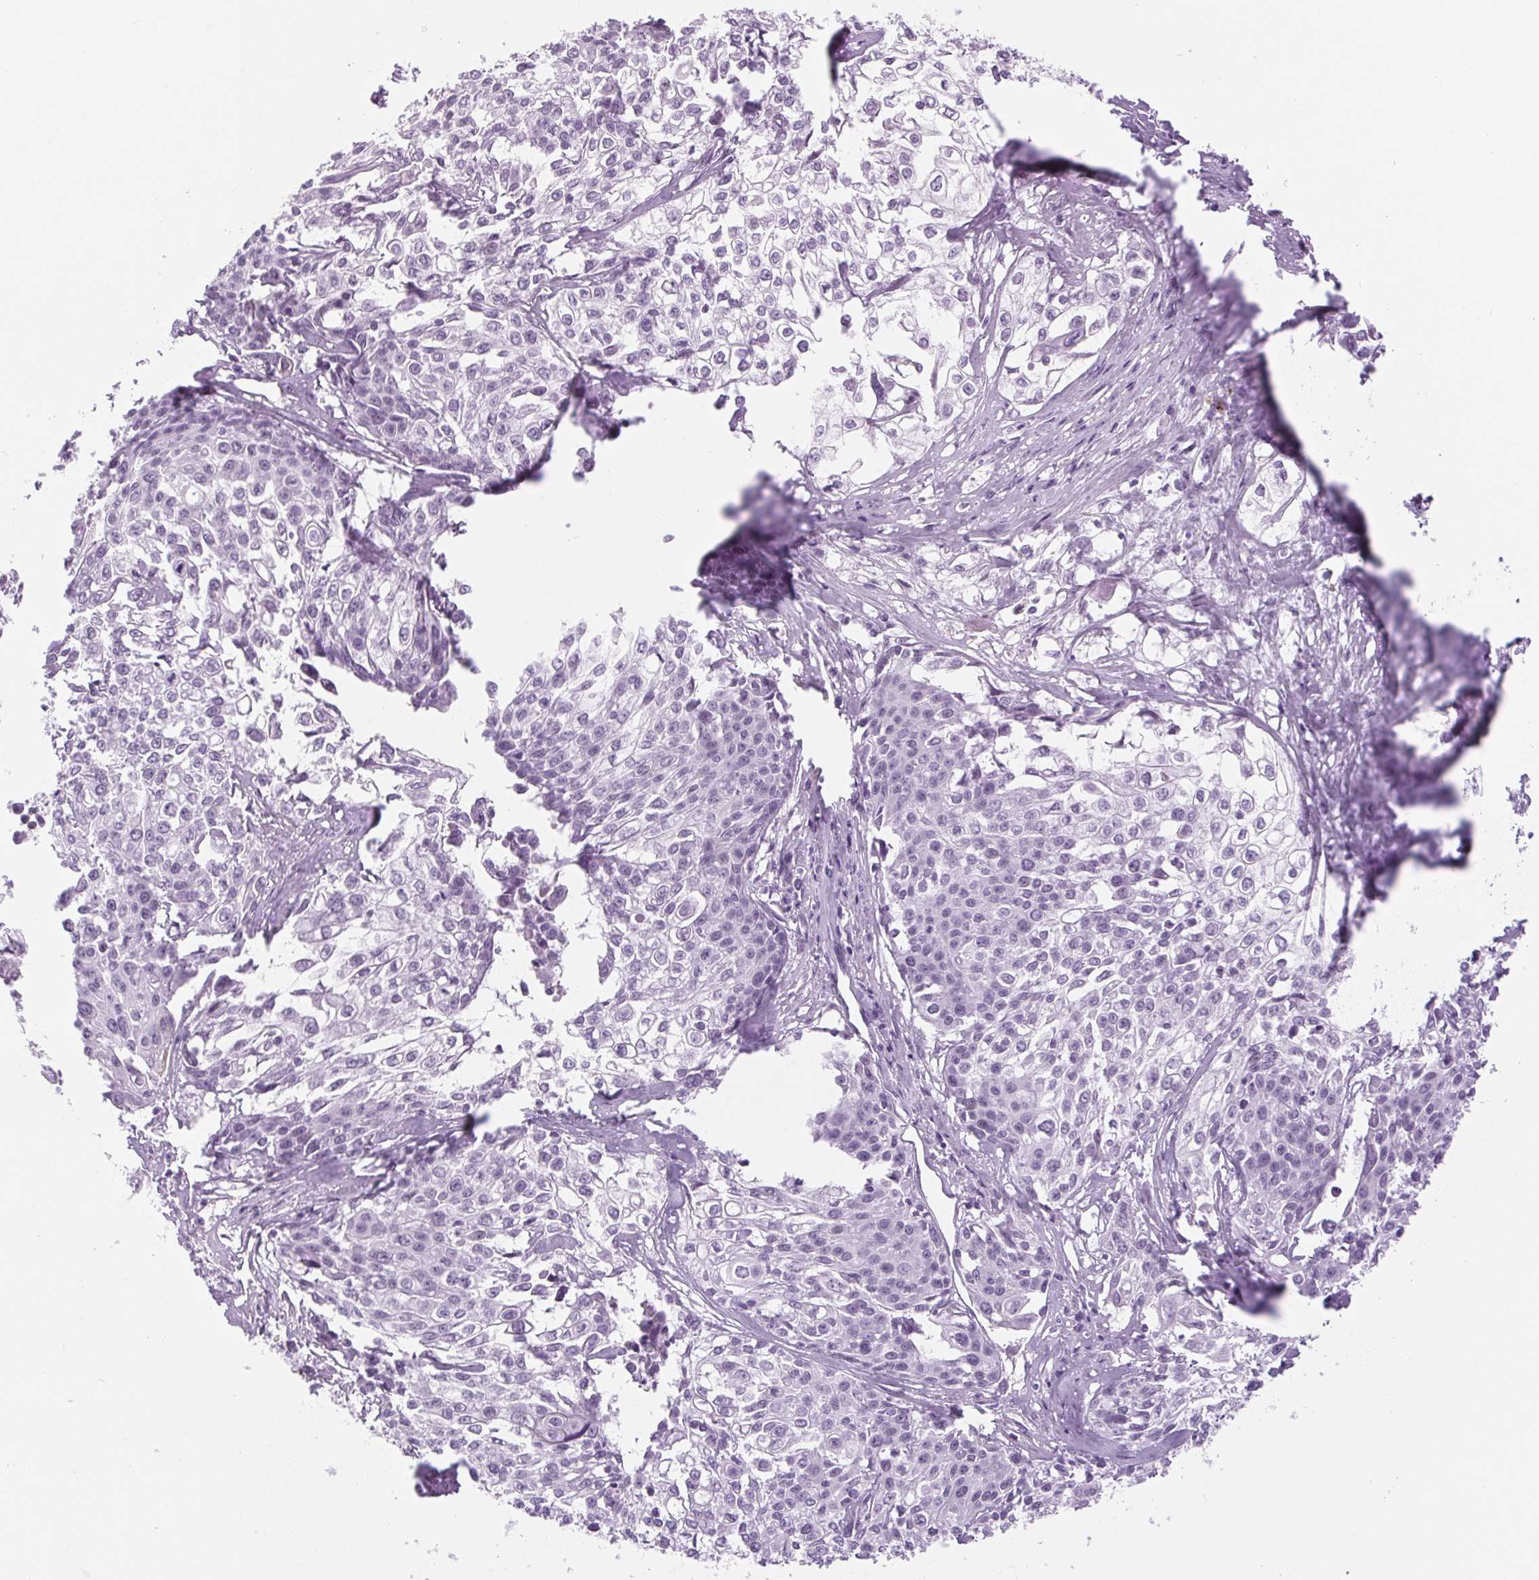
{"staining": {"intensity": "negative", "quantity": "none", "location": "none"}, "tissue": "cervical cancer", "cell_type": "Tumor cells", "image_type": "cancer", "snomed": [{"axis": "morphology", "description": "Squamous cell carcinoma, NOS"}, {"axis": "topography", "description": "Cervix"}], "caption": "IHC of human squamous cell carcinoma (cervical) exhibits no expression in tumor cells.", "gene": "BCAS1", "patient": {"sex": "female", "age": 39}}